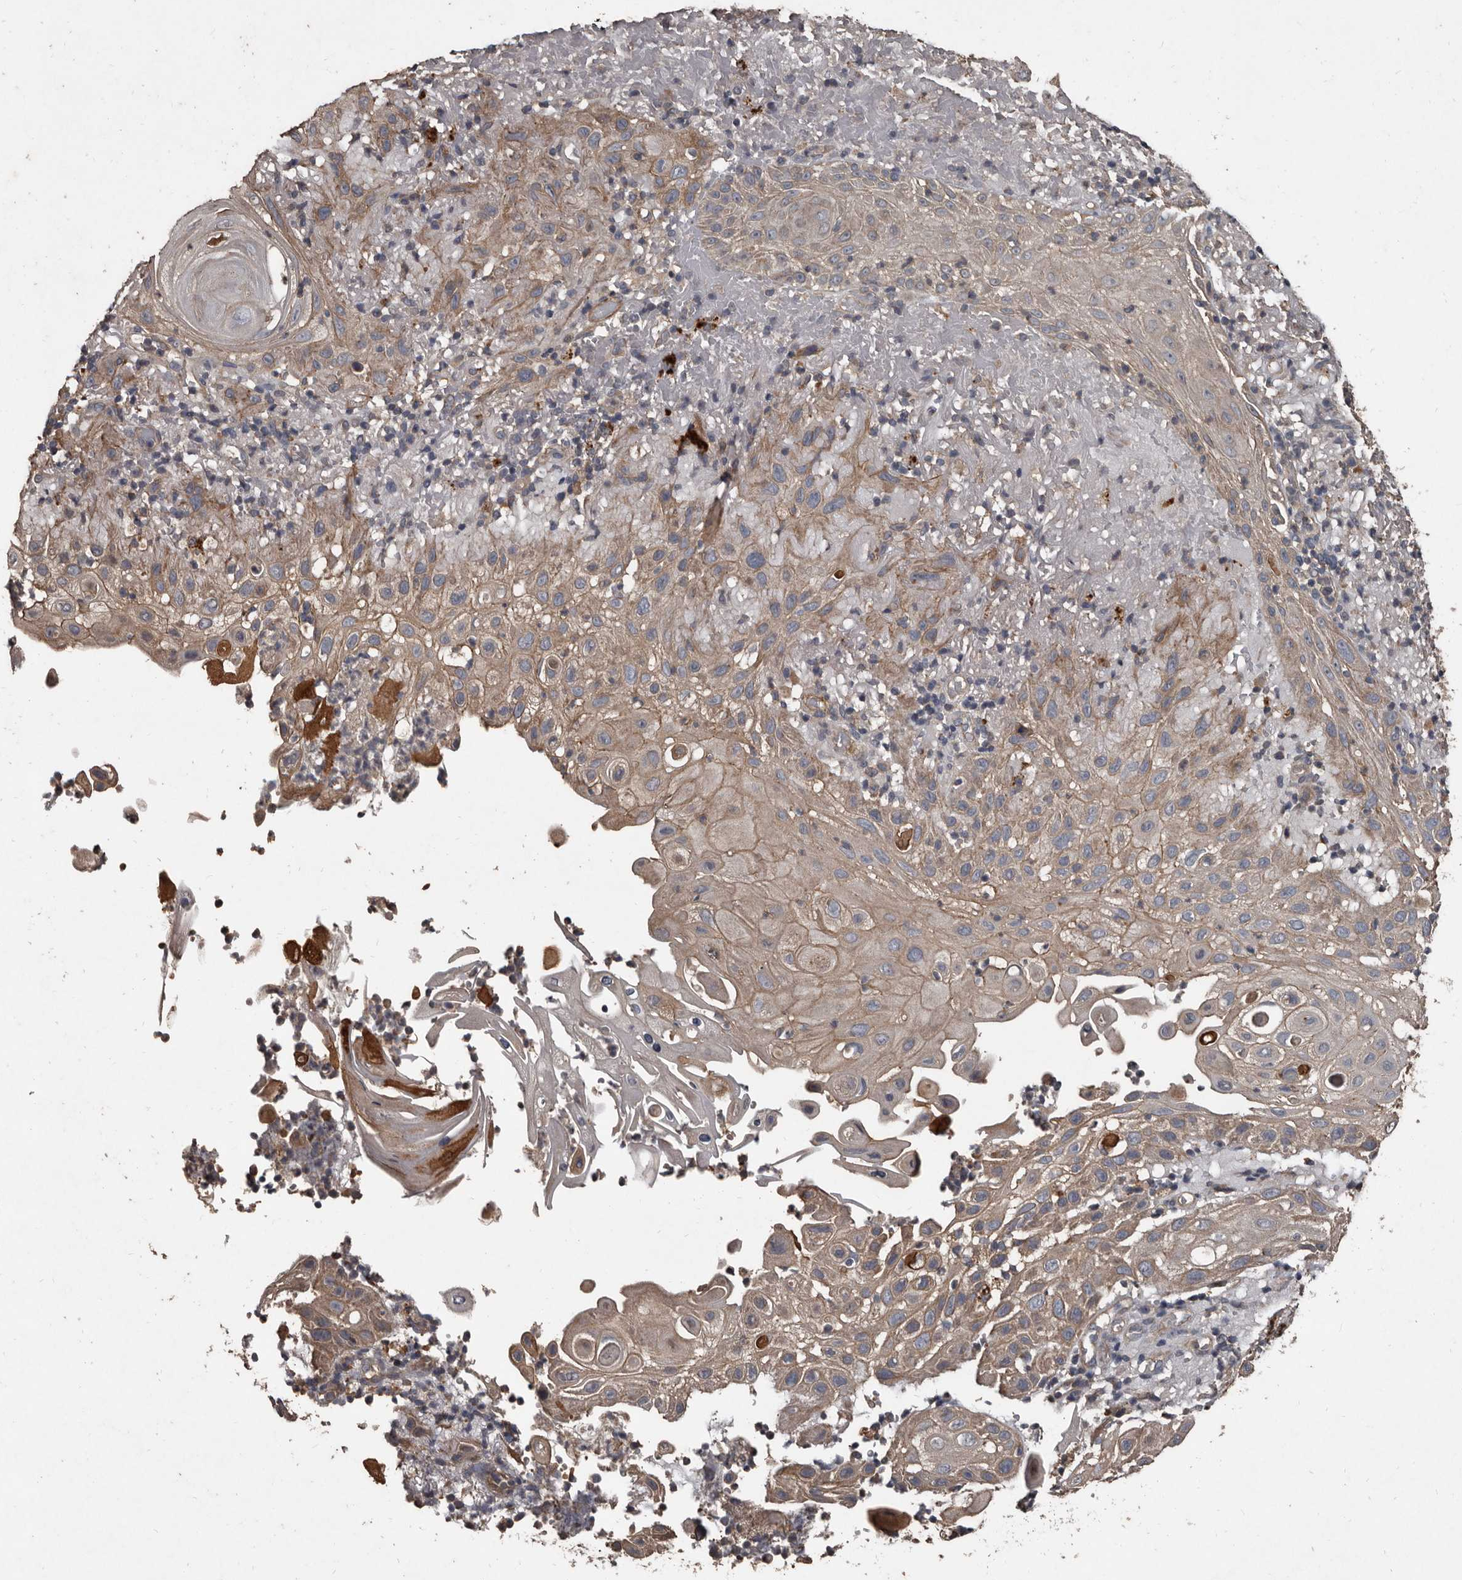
{"staining": {"intensity": "weak", "quantity": ">75%", "location": "cytoplasmic/membranous"}, "tissue": "skin cancer", "cell_type": "Tumor cells", "image_type": "cancer", "snomed": [{"axis": "morphology", "description": "Normal tissue, NOS"}, {"axis": "morphology", "description": "Squamous cell carcinoma, NOS"}, {"axis": "topography", "description": "Skin"}], "caption": "Weak cytoplasmic/membranous protein staining is present in about >75% of tumor cells in skin cancer.", "gene": "GREB1", "patient": {"sex": "female", "age": 96}}